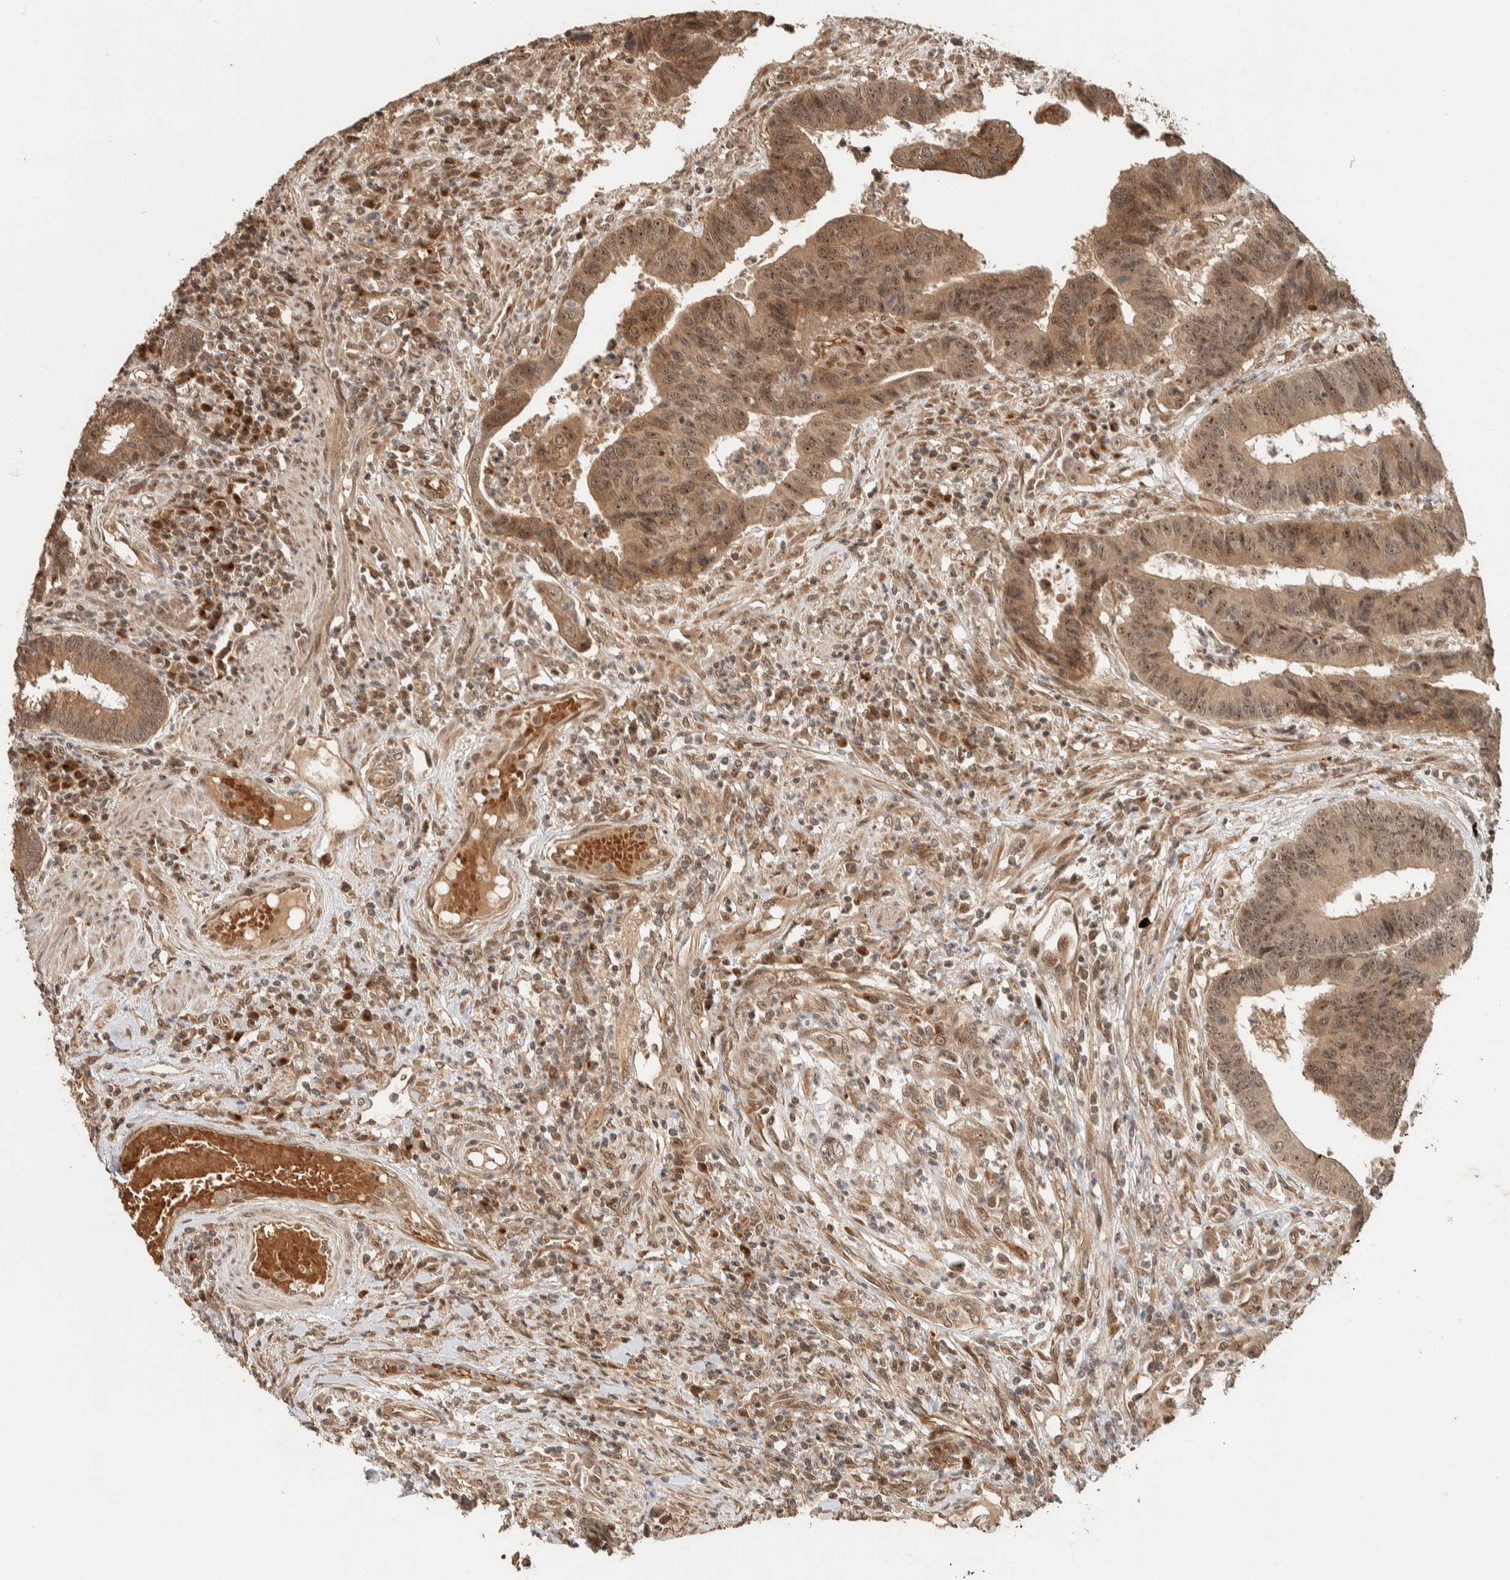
{"staining": {"intensity": "moderate", "quantity": ">75%", "location": "cytoplasmic/membranous,nuclear"}, "tissue": "colorectal cancer", "cell_type": "Tumor cells", "image_type": "cancer", "snomed": [{"axis": "morphology", "description": "Adenocarcinoma, NOS"}, {"axis": "topography", "description": "Rectum"}], "caption": "Immunohistochemical staining of adenocarcinoma (colorectal) displays medium levels of moderate cytoplasmic/membranous and nuclear staining in approximately >75% of tumor cells.", "gene": "ZBTB2", "patient": {"sex": "male", "age": 84}}